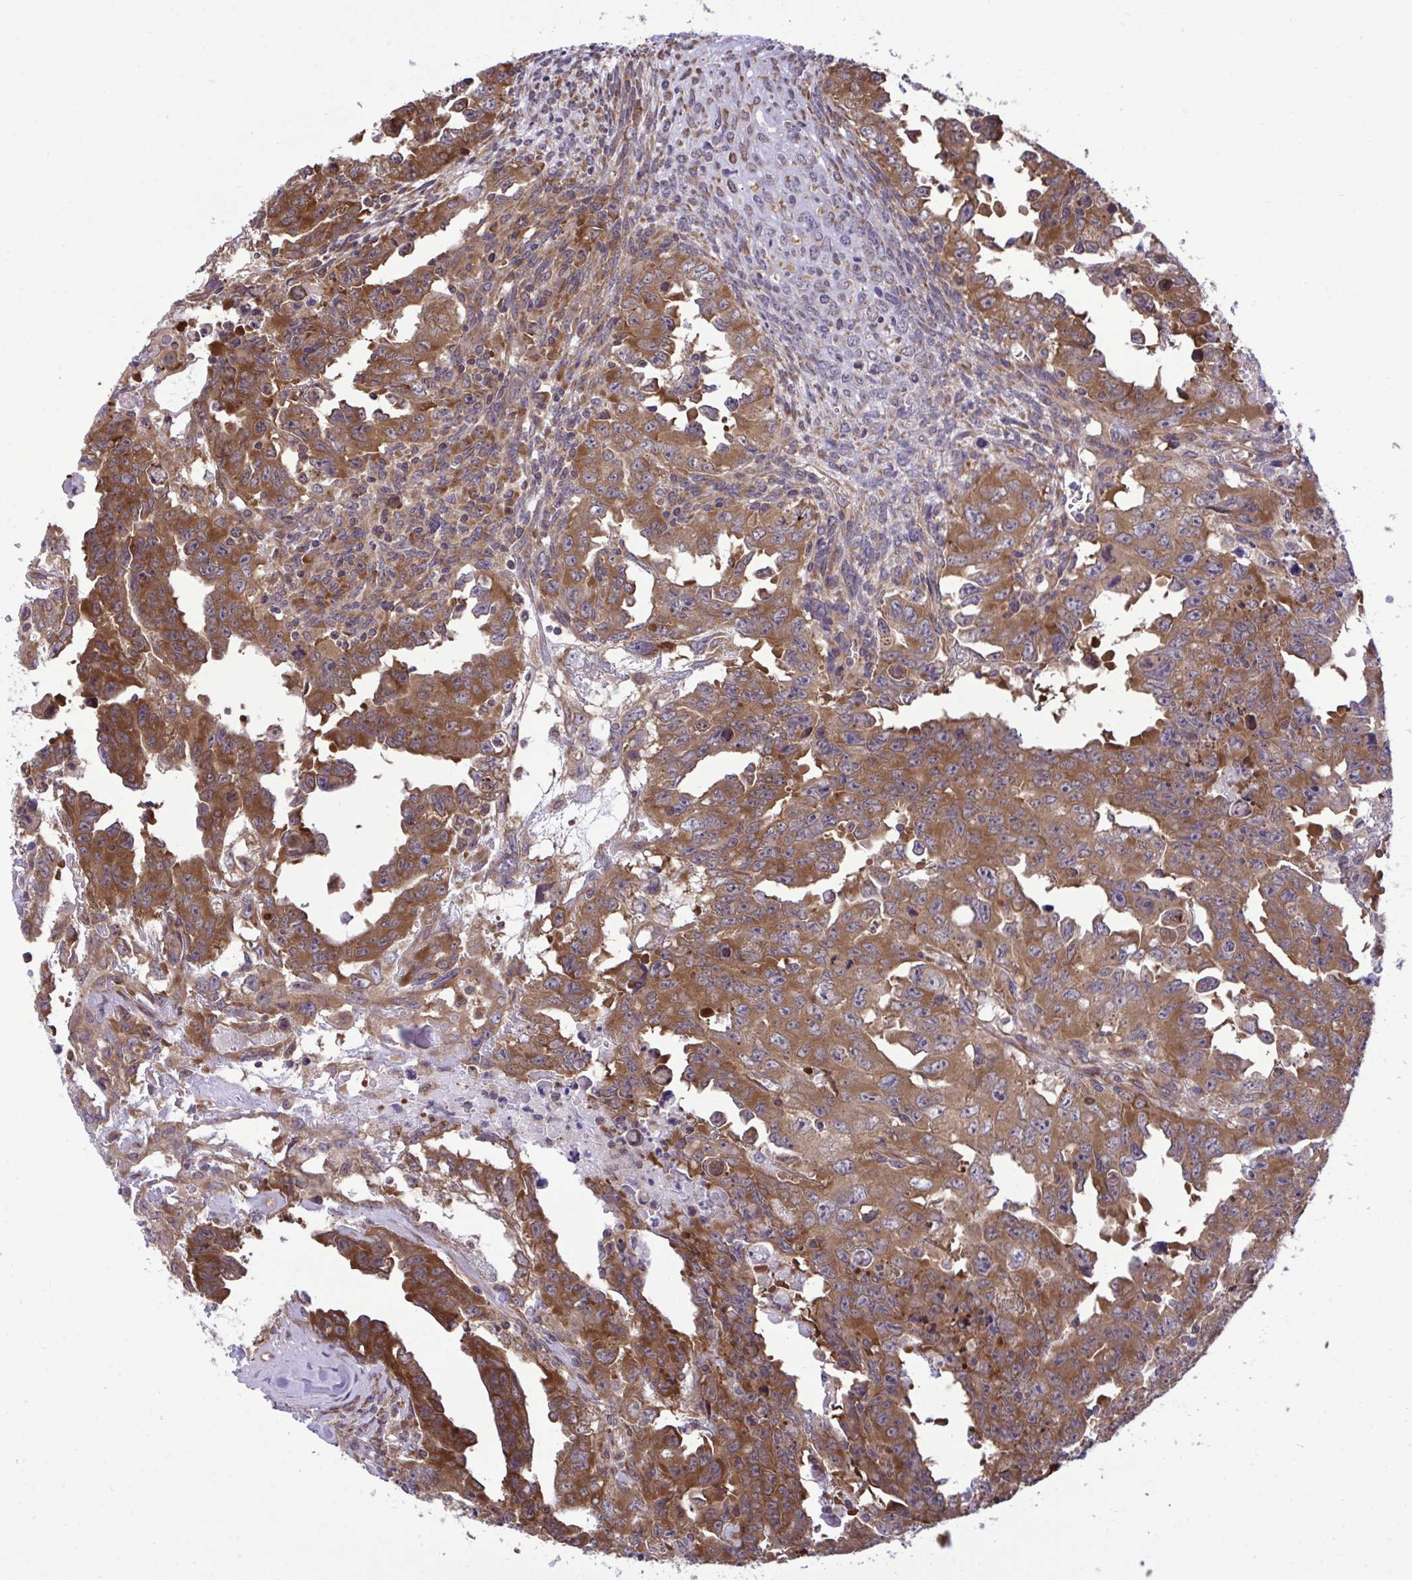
{"staining": {"intensity": "strong", "quantity": ">75%", "location": "cytoplasmic/membranous"}, "tissue": "testis cancer", "cell_type": "Tumor cells", "image_type": "cancer", "snomed": [{"axis": "morphology", "description": "Carcinoma, Embryonal, NOS"}, {"axis": "topography", "description": "Testis"}], "caption": "IHC micrograph of human testis embryonal carcinoma stained for a protein (brown), which shows high levels of strong cytoplasmic/membranous expression in approximately >75% of tumor cells.", "gene": "RPS15", "patient": {"sex": "male", "age": 24}}